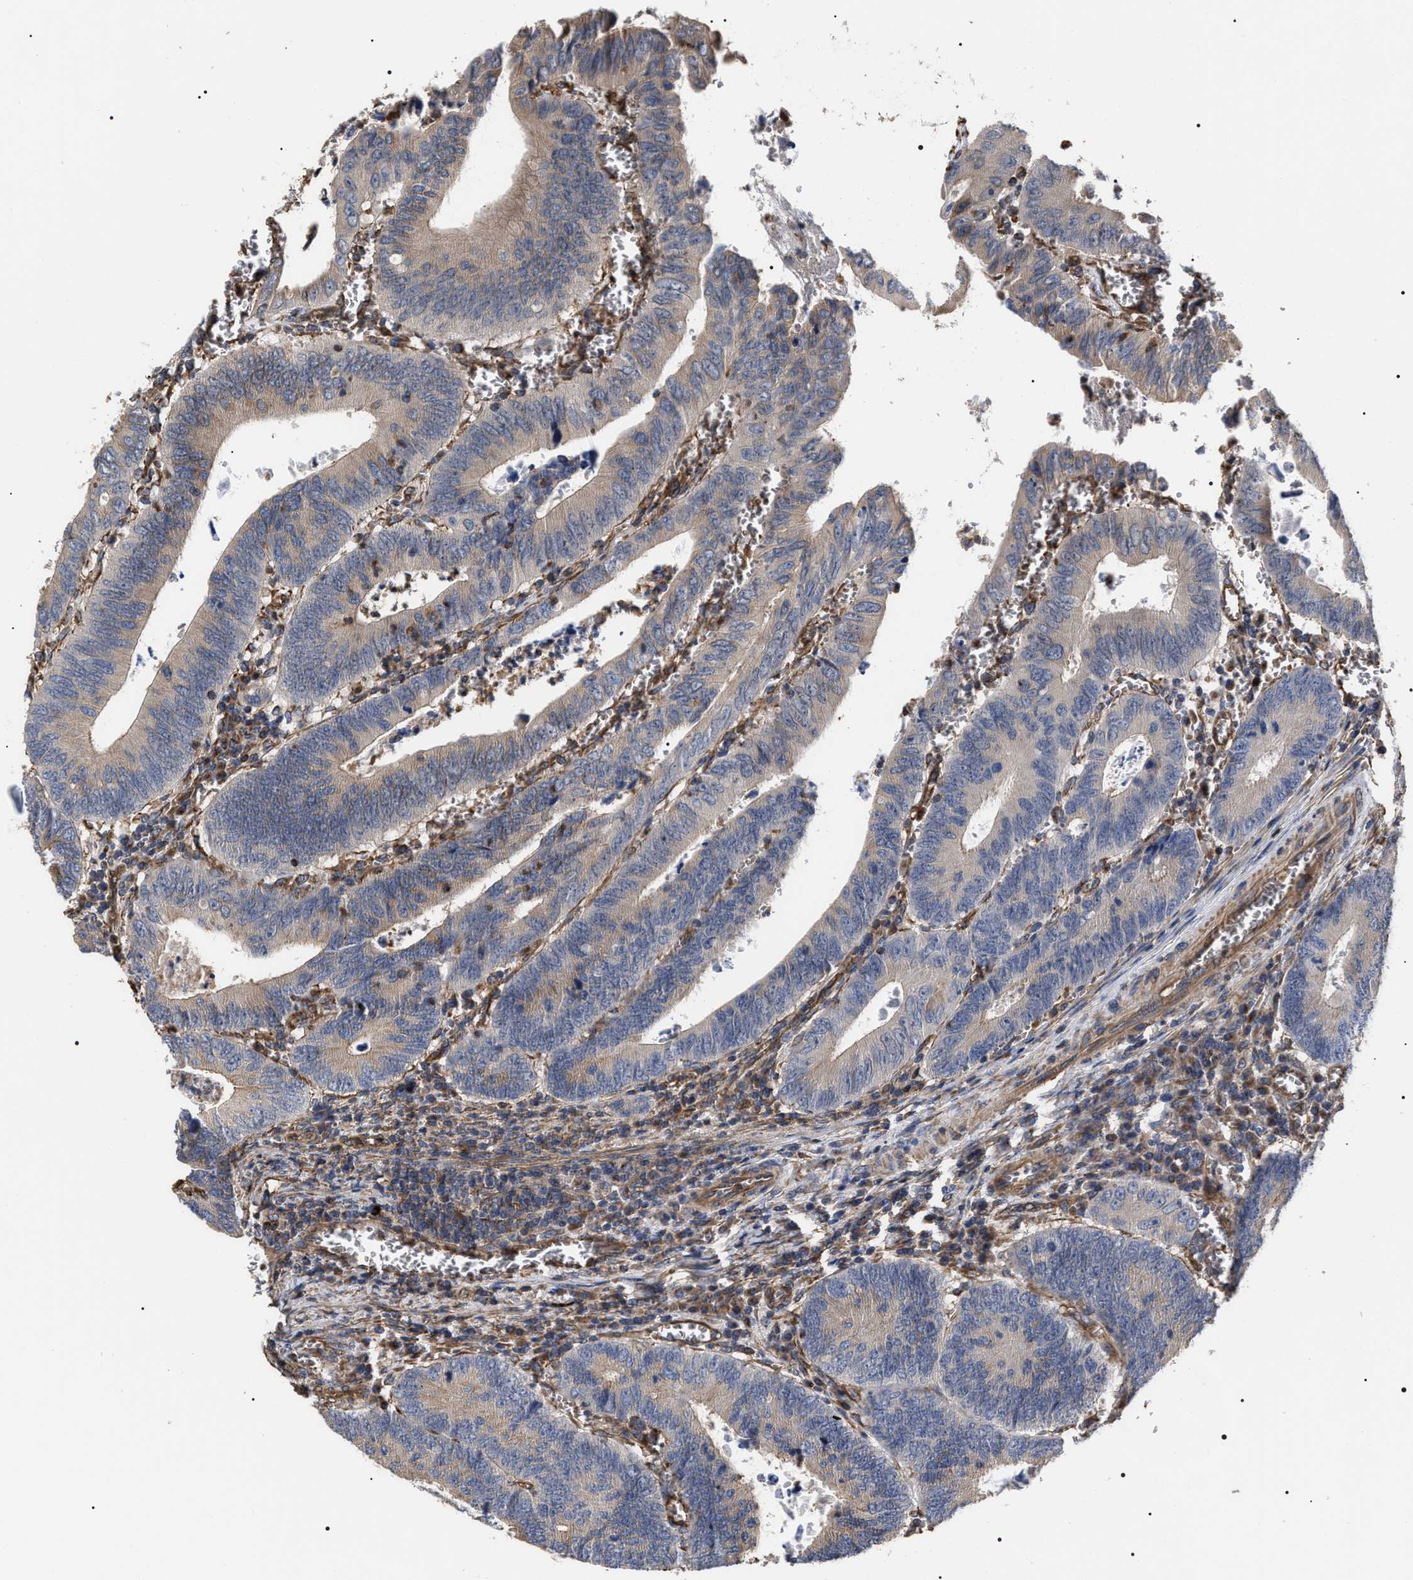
{"staining": {"intensity": "weak", "quantity": "<25%", "location": "cytoplasmic/membranous"}, "tissue": "colorectal cancer", "cell_type": "Tumor cells", "image_type": "cancer", "snomed": [{"axis": "morphology", "description": "Inflammation, NOS"}, {"axis": "morphology", "description": "Adenocarcinoma, NOS"}, {"axis": "topography", "description": "Colon"}], "caption": "Immunohistochemistry histopathology image of neoplastic tissue: colorectal adenocarcinoma stained with DAB exhibits no significant protein staining in tumor cells. (DAB (3,3'-diaminobenzidine) IHC with hematoxylin counter stain).", "gene": "TSPAN33", "patient": {"sex": "male", "age": 72}}